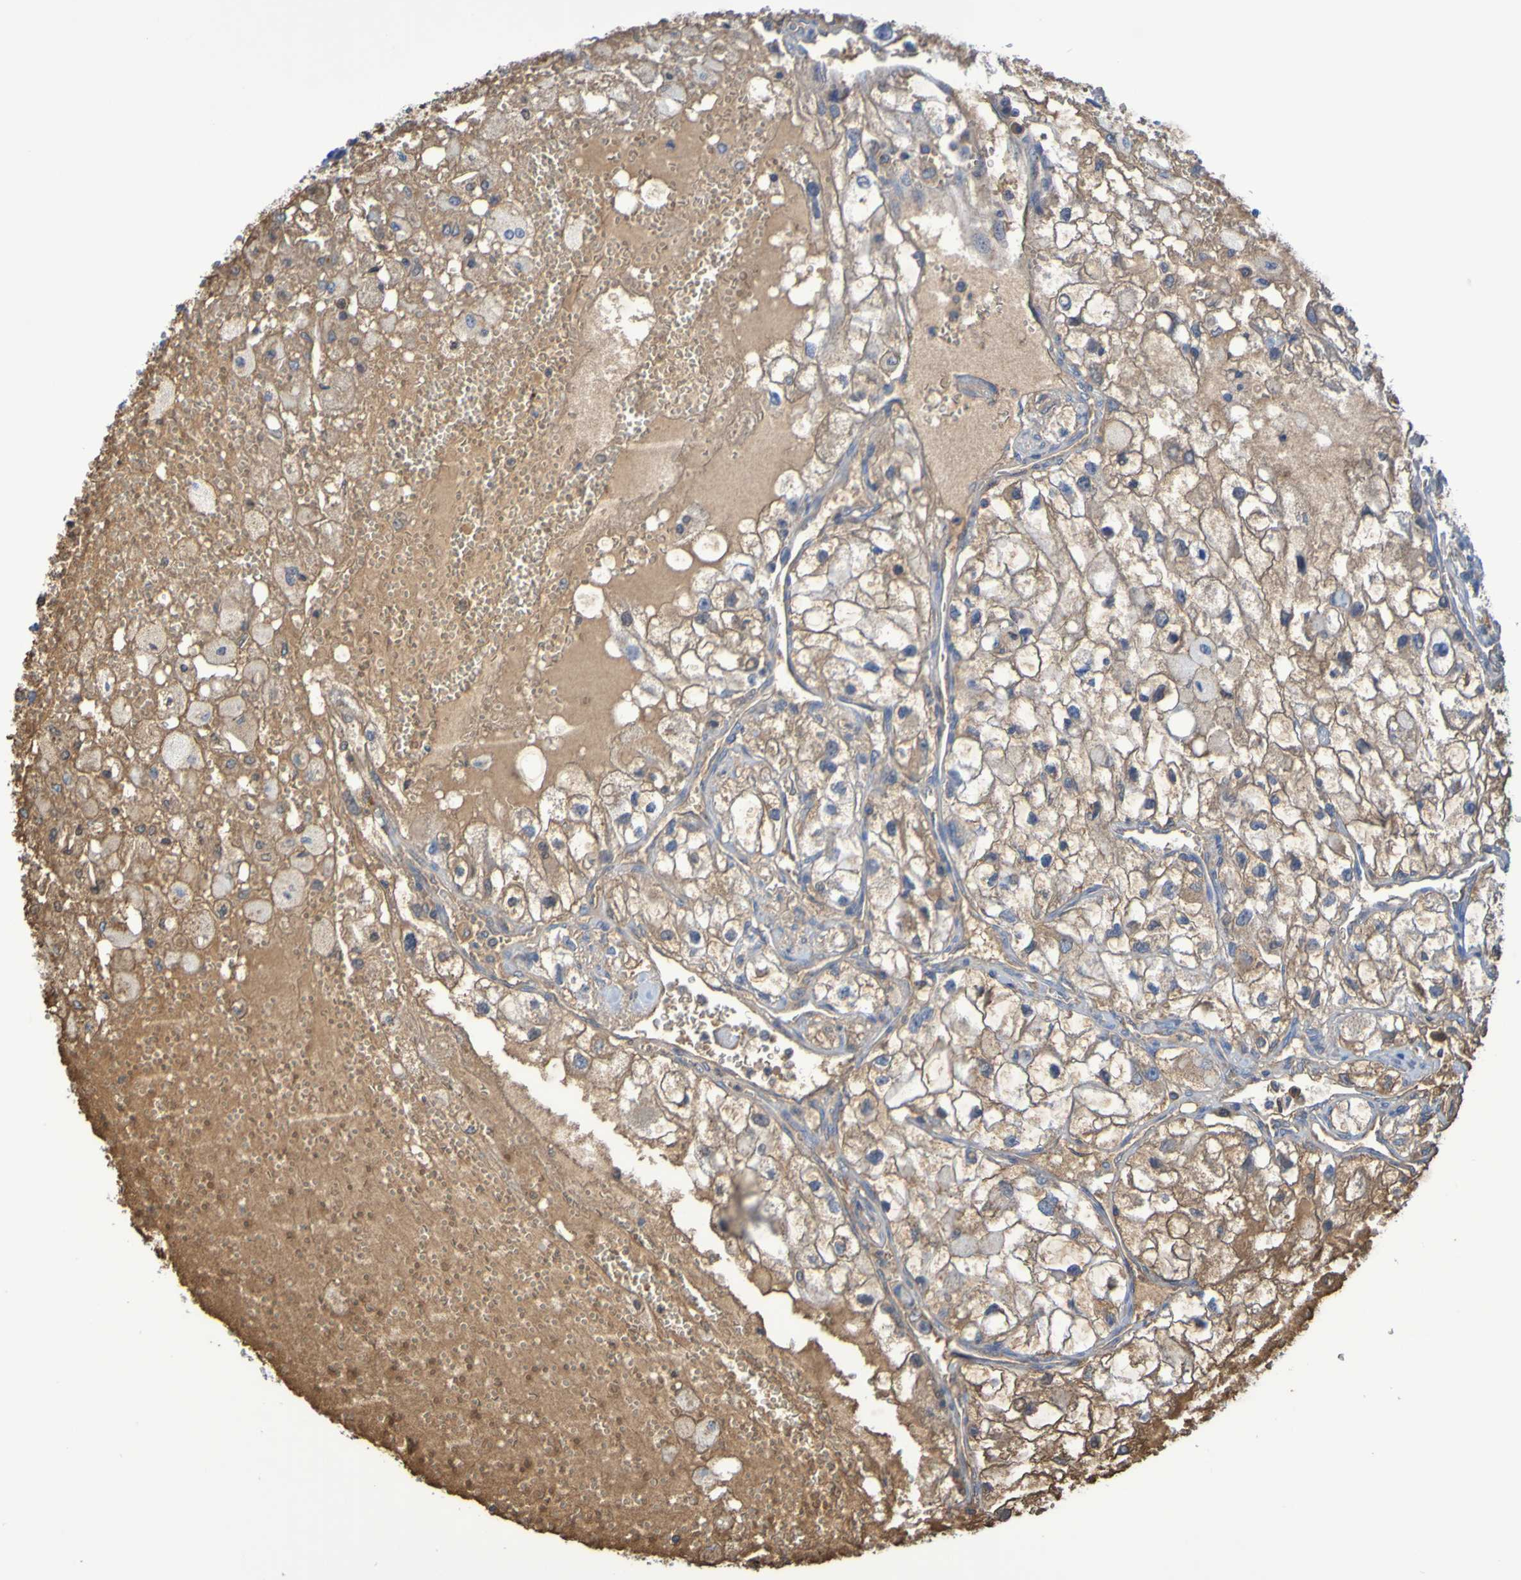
{"staining": {"intensity": "moderate", "quantity": ">75%", "location": "cytoplasmic/membranous"}, "tissue": "renal cancer", "cell_type": "Tumor cells", "image_type": "cancer", "snomed": [{"axis": "morphology", "description": "Adenocarcinoma, NOS"}, {"axis": "topography", "description": "Kidney"}], "caption": "The photomicrograph reveals staining of renal cancer, revealing moderate cytoplasmic/membranous protein positivity (brown color) within tumor cells.", "gene": "GAB3", "patient": {"sex": "female", "age": 70}}